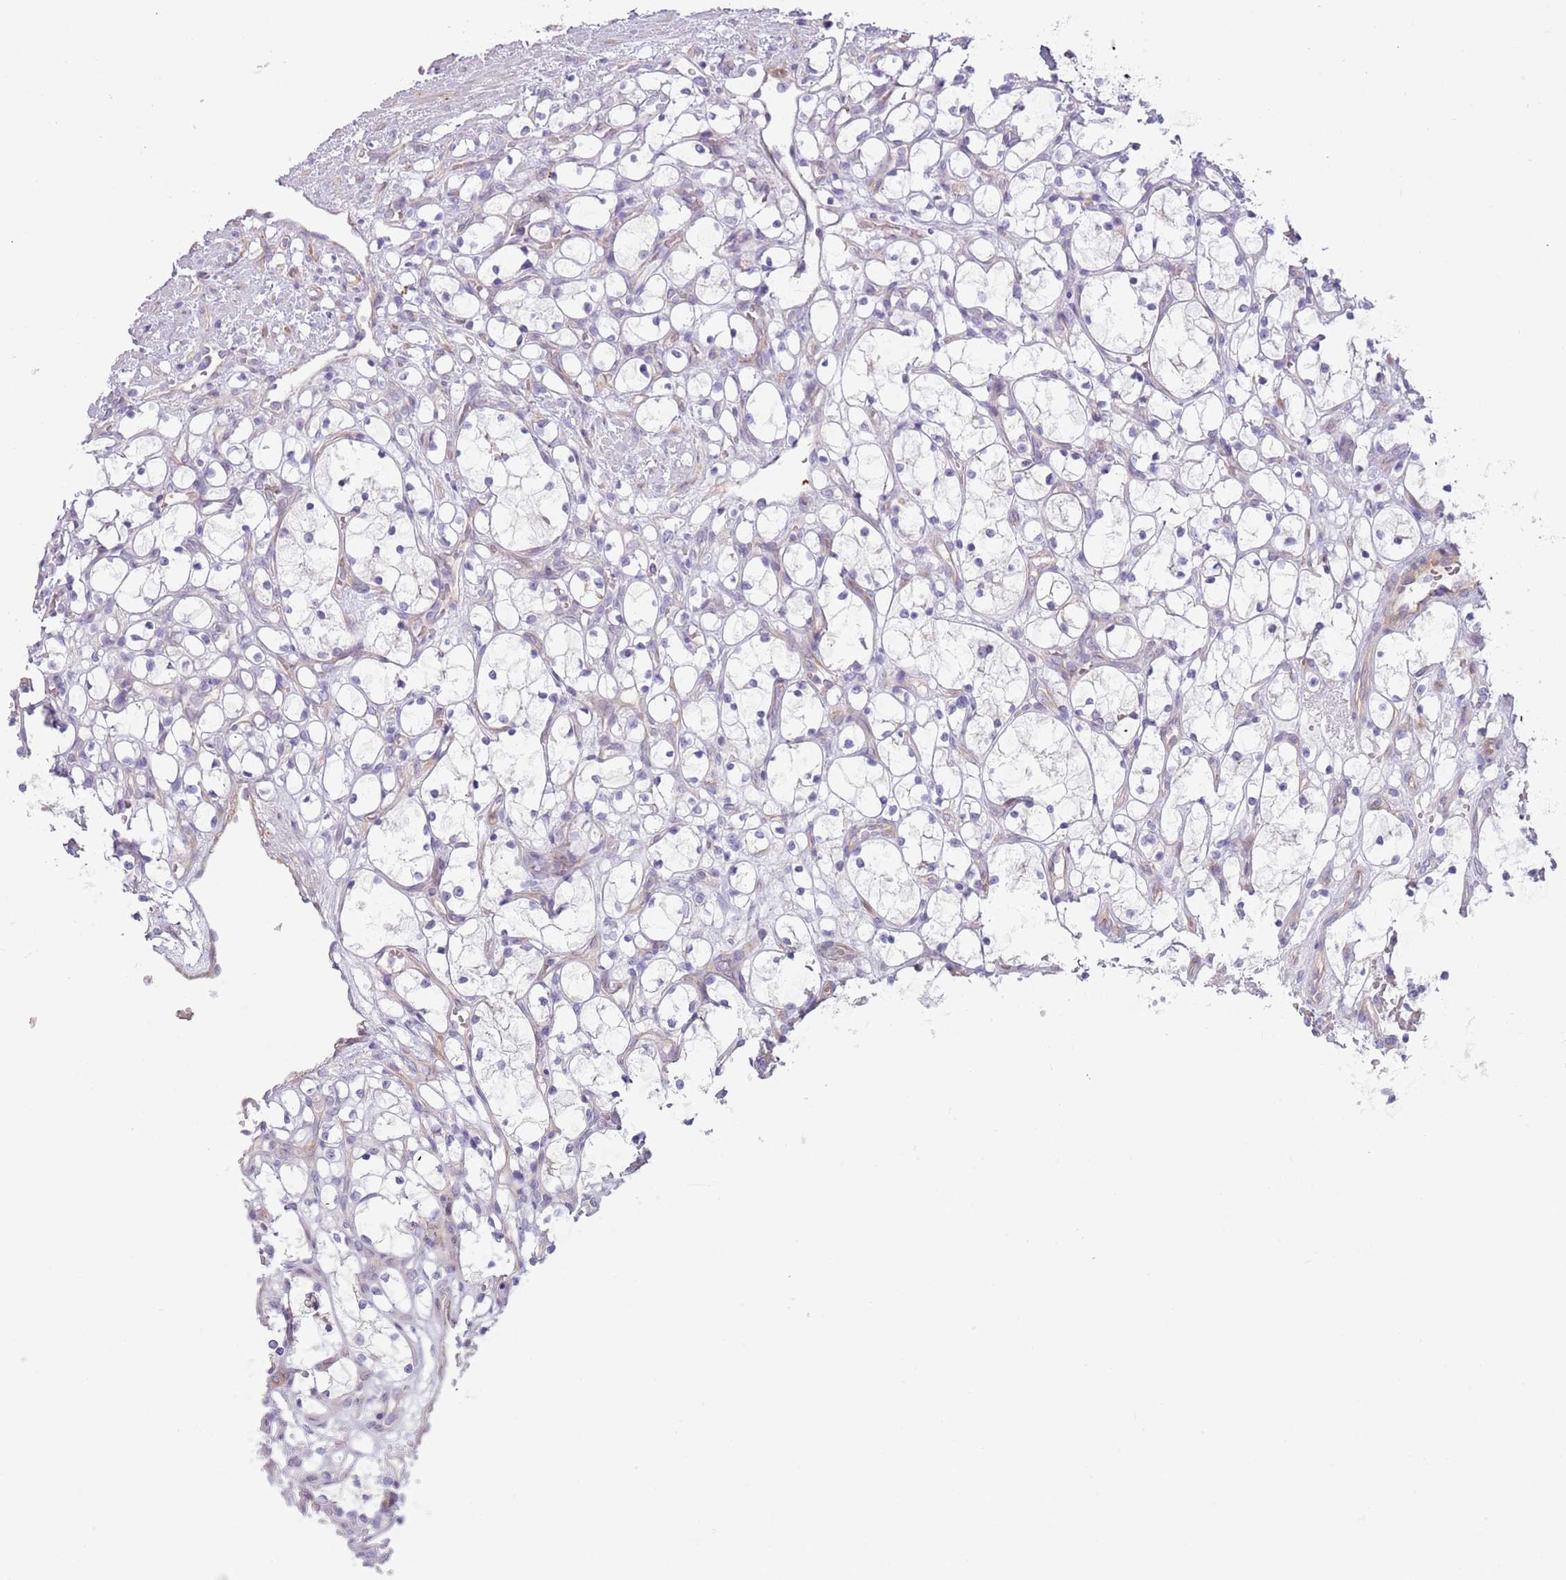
{"staining": {"intensity": "negative", "quantity": "none", "location": "none"}, "tissue": "renal cancer", "cell_type": "Tumor cells", "image_type": "cancer", "snomed": [{"axis": "morphology", "description": "Adenocarcinoma, NOS"}, {"axis": "topography", "description": "Kidney"}], "caption": "IHC of renal cancer (adenocarcinoma) shows no staining in tumor cells.", "gene": "MRO", "patient": {"sex": "female", "age": 69}}